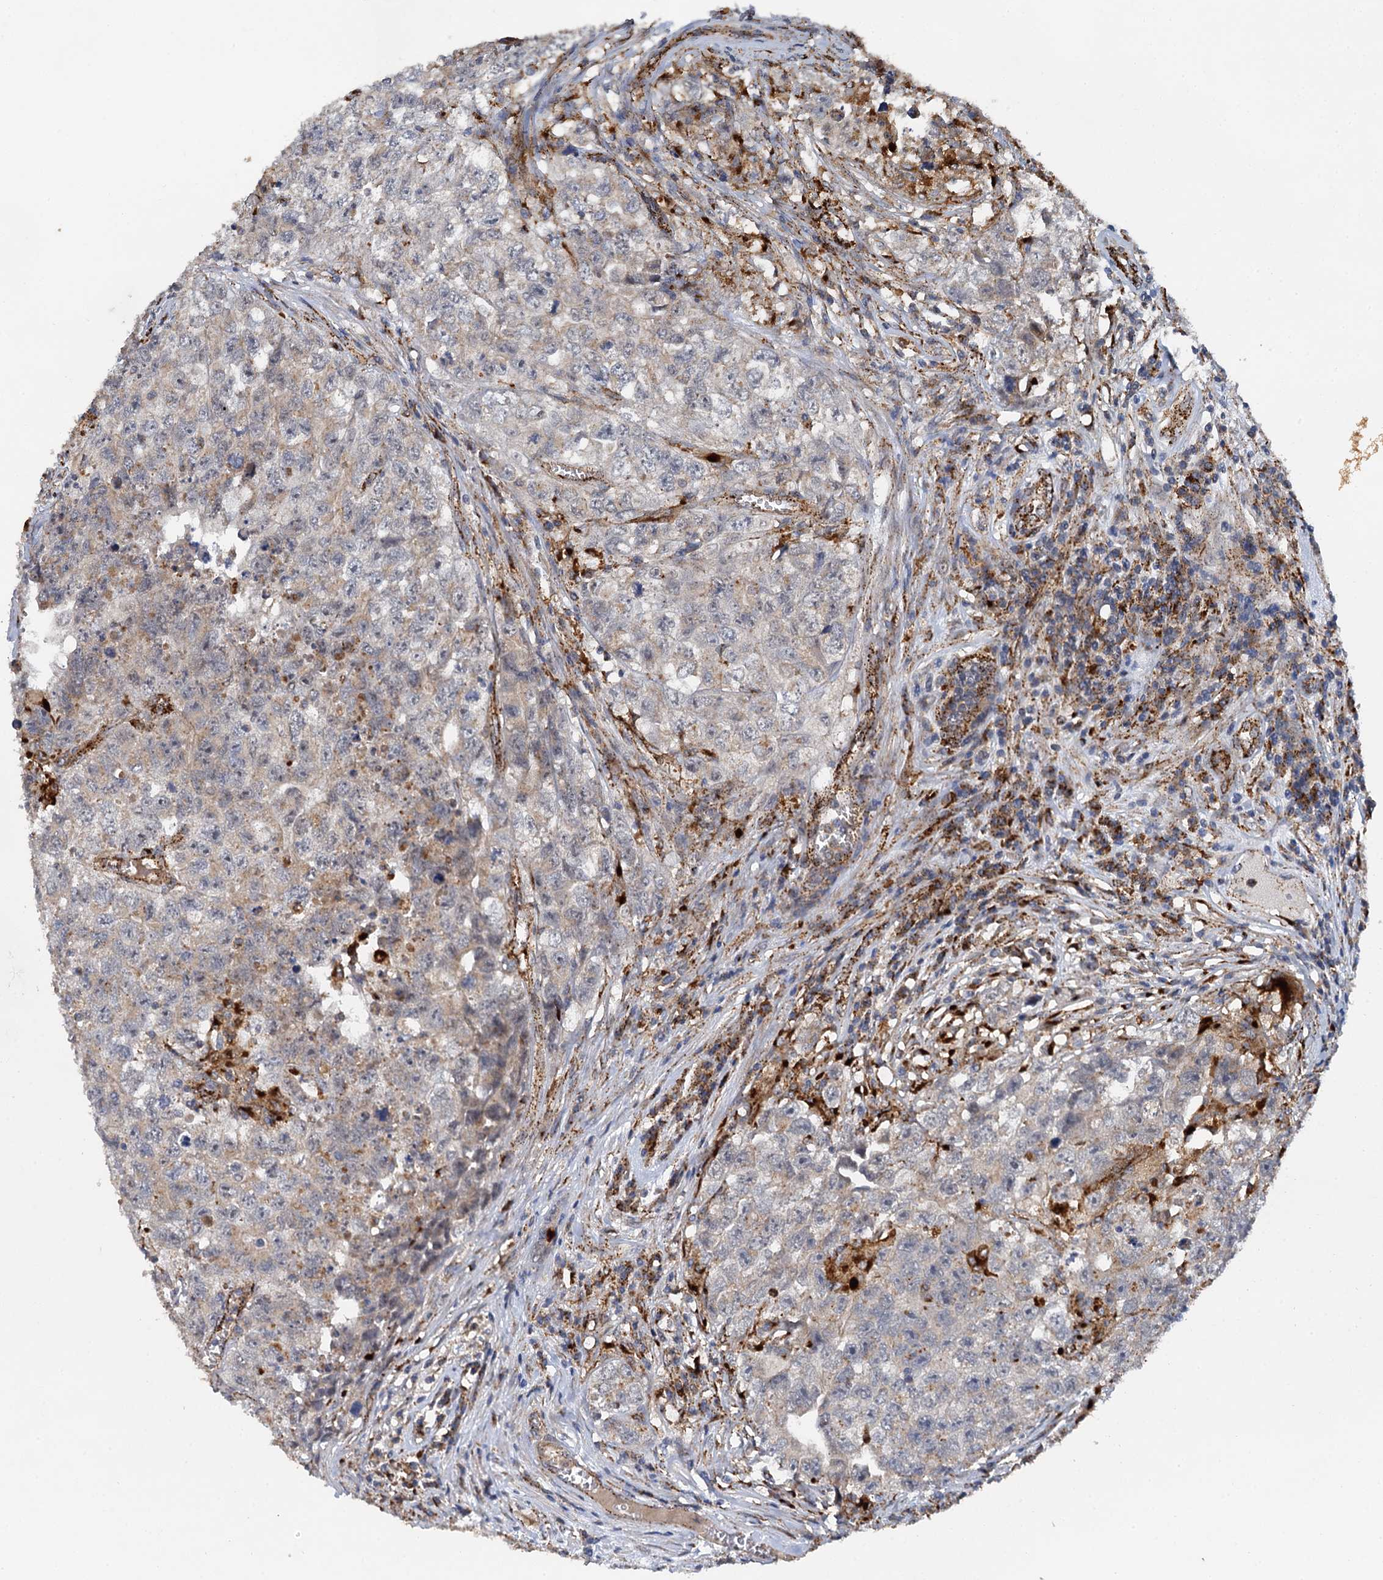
{"staining": {"intensity": "negative", "quantity": "none", "location": "none"}, "tissue": "testis cancer", "cell_type": "Tumor cells", "image_type": "cancer", "snomed": [{"axis": "morphology", "description": "Seminoma, NOS"}, {"axis": "morphology", "description": "Carcinoma, Embryonal, NOS"}, {"axis": "topography", "description": "Testis"}], "caption": "A high-resolution histopathology image shows IHC staining of testis cancer, which reveals no significant expression in tumor cells.", "gene": "GBA1", "patient": {"sex": "male", "age": 43}}